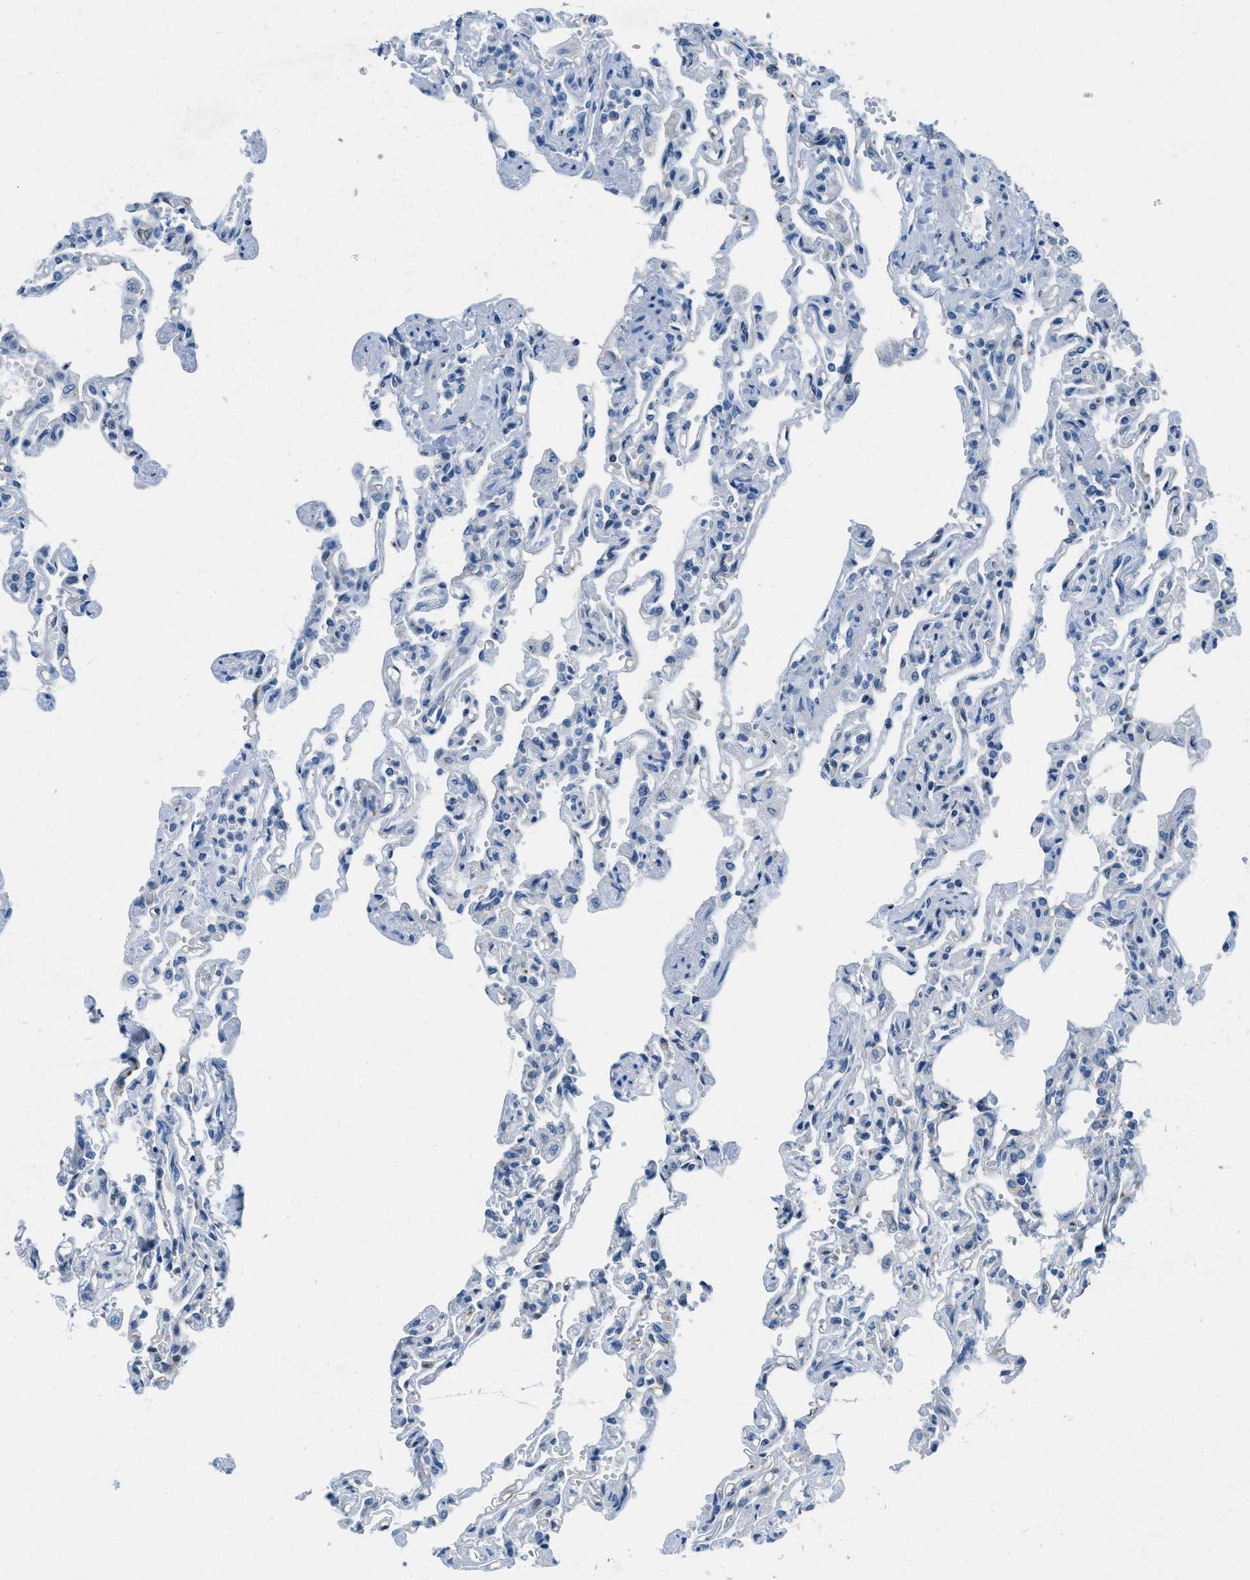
{"staining": {"intensity": "weak", "quantity": "<25%", "location": "cytoplasmic/membranous"}, "tissue": "lung", "cell_type": "Alveolar cells", "image_type": "normal", "snomed": [{"axis": "morphology", "description": "Normal tissue, NOS"}, {"axis": "topography", "description": "Lung"}], "caption": "This is an immunohistochemistry micrograph of normal human lung. There is no staining in alveolar cells.", "gene": "MAPRE2", "patient": {"sex": "male", "age": 21}}